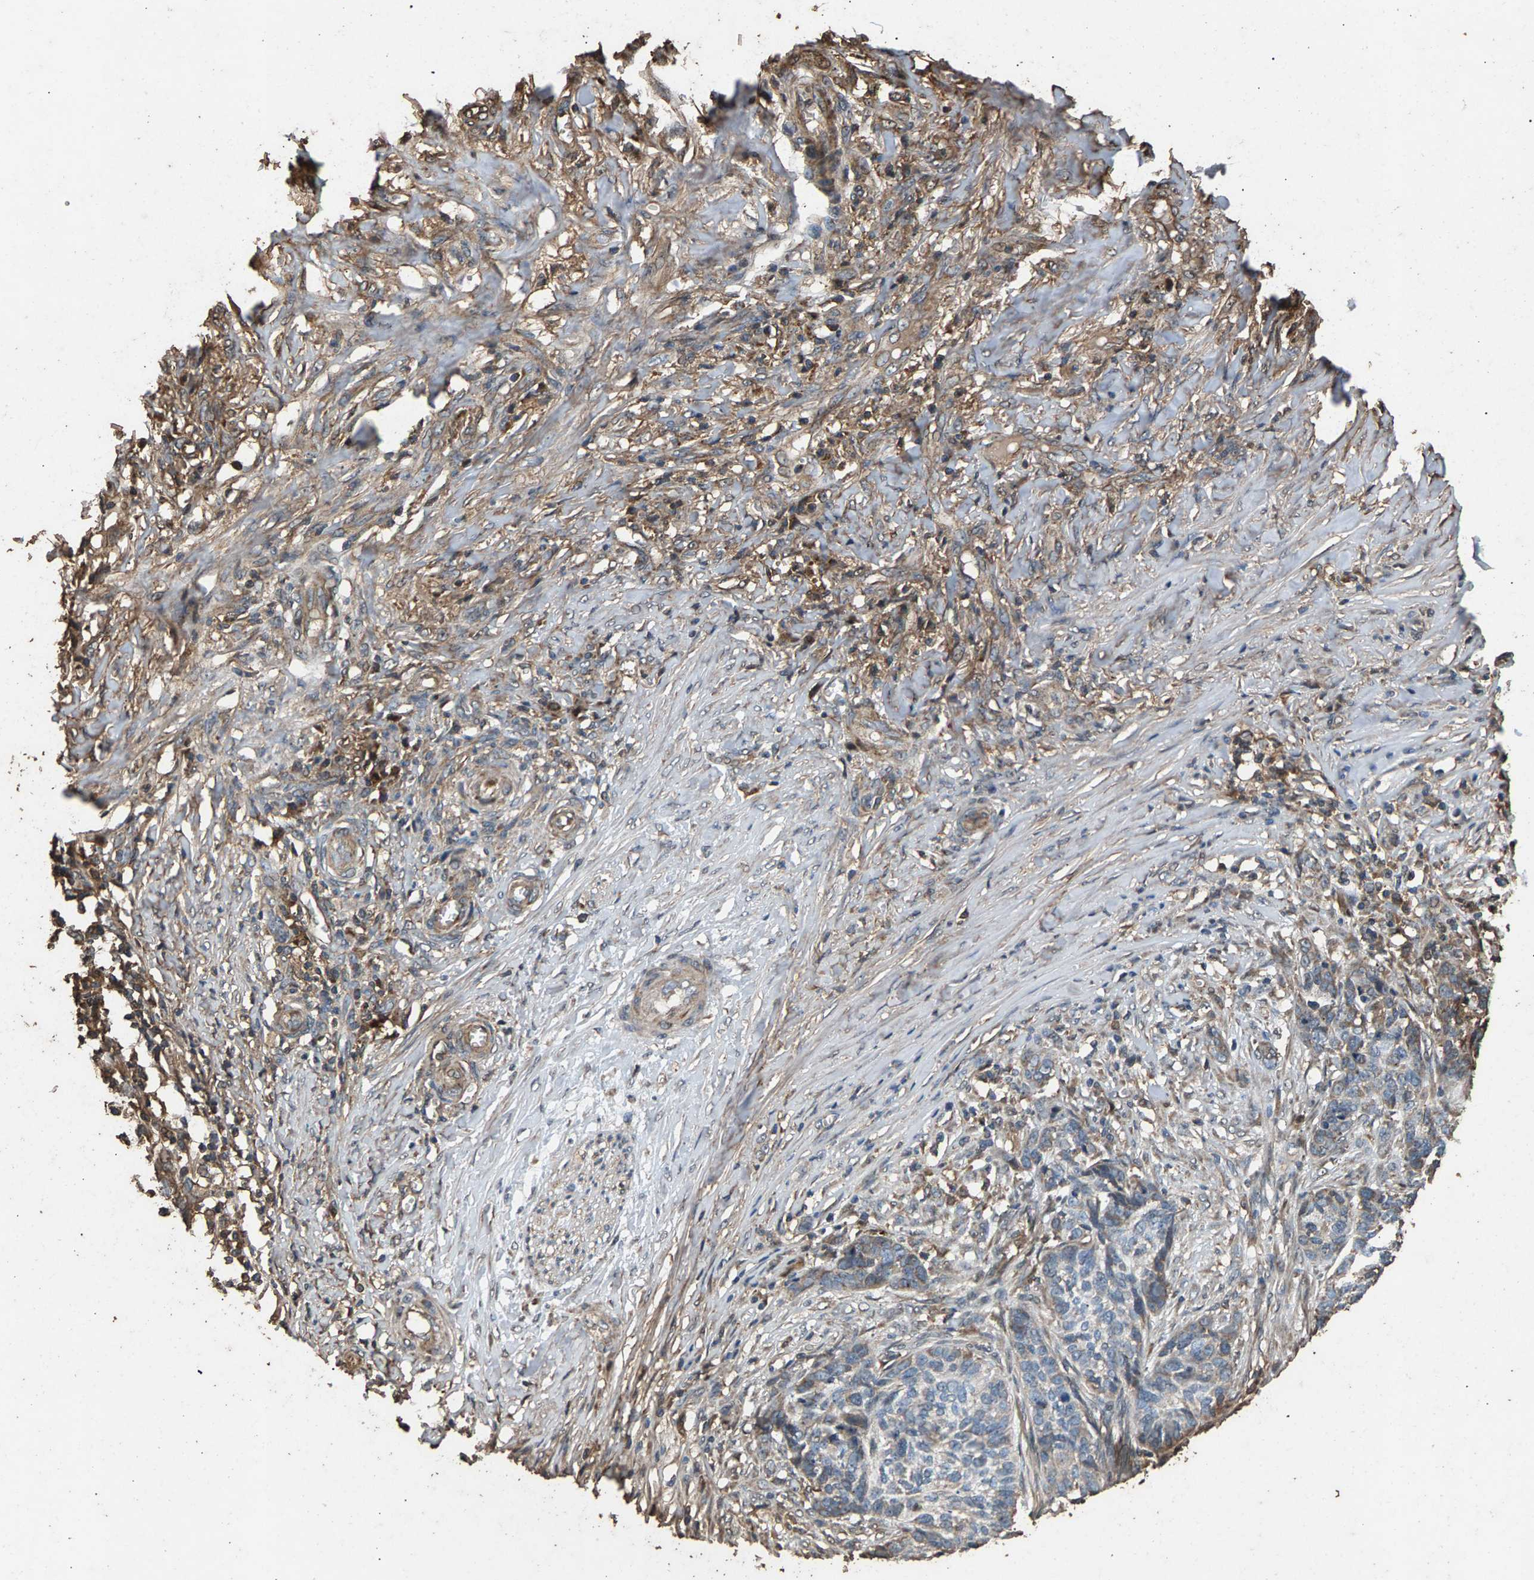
{"staining": {"intensity": "weak", "quantity": "<25%", "location": "cytoplasmic/membranous"}, "tissue": "skin cancer", "cell_type": "Tumor cells", "image_type": "cancer", "snomed": [{"axis": "morphology", "description": "Basal cell carcinoma"}, {"axis": "topography", "description": "Skin"}], "caption": "Immunohistochemical staining of skin cancer (basal cell carcinoma) exhibits no significant staining in tumor cells.", "gene": "MRPL27", "patient": {"sex": "male", "age": 85}}